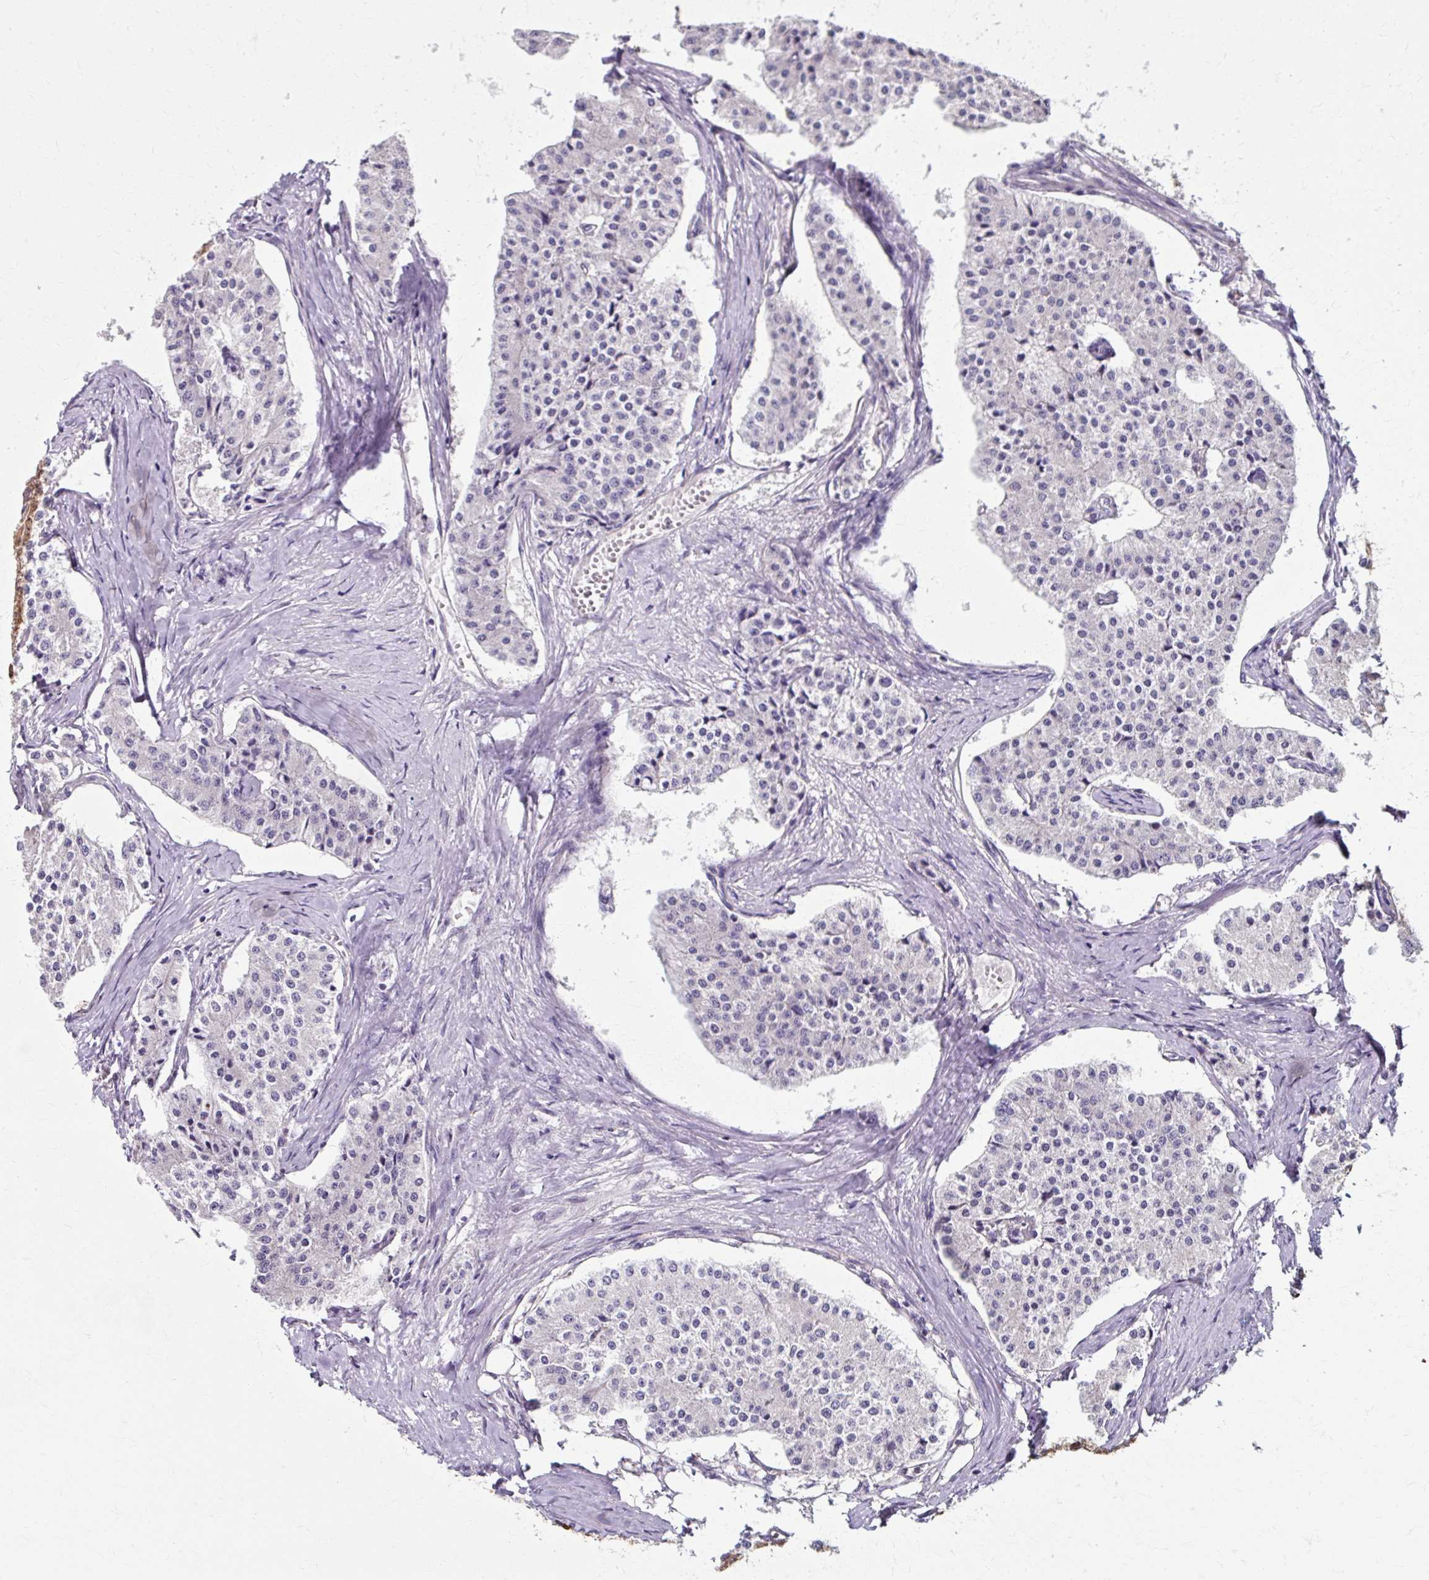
{"staining": {"intensity": "negative", "quantity": "none", "location": "none"}, "tissue": "carcinoid", "cell_type": "Tumor cells", "image_type": "cancer", "snomed": [{"axis": "morphology", "description": "Carcinoid, malignant, NOS"}, {"axis": "topography", "description": "Colon"}], "caption": "Immunohistochemistry of human malignant carcinoid reveals no expression in tumor cells.", "gene": "ZNF555", "patient": {"sex": "female", "age": 52}}